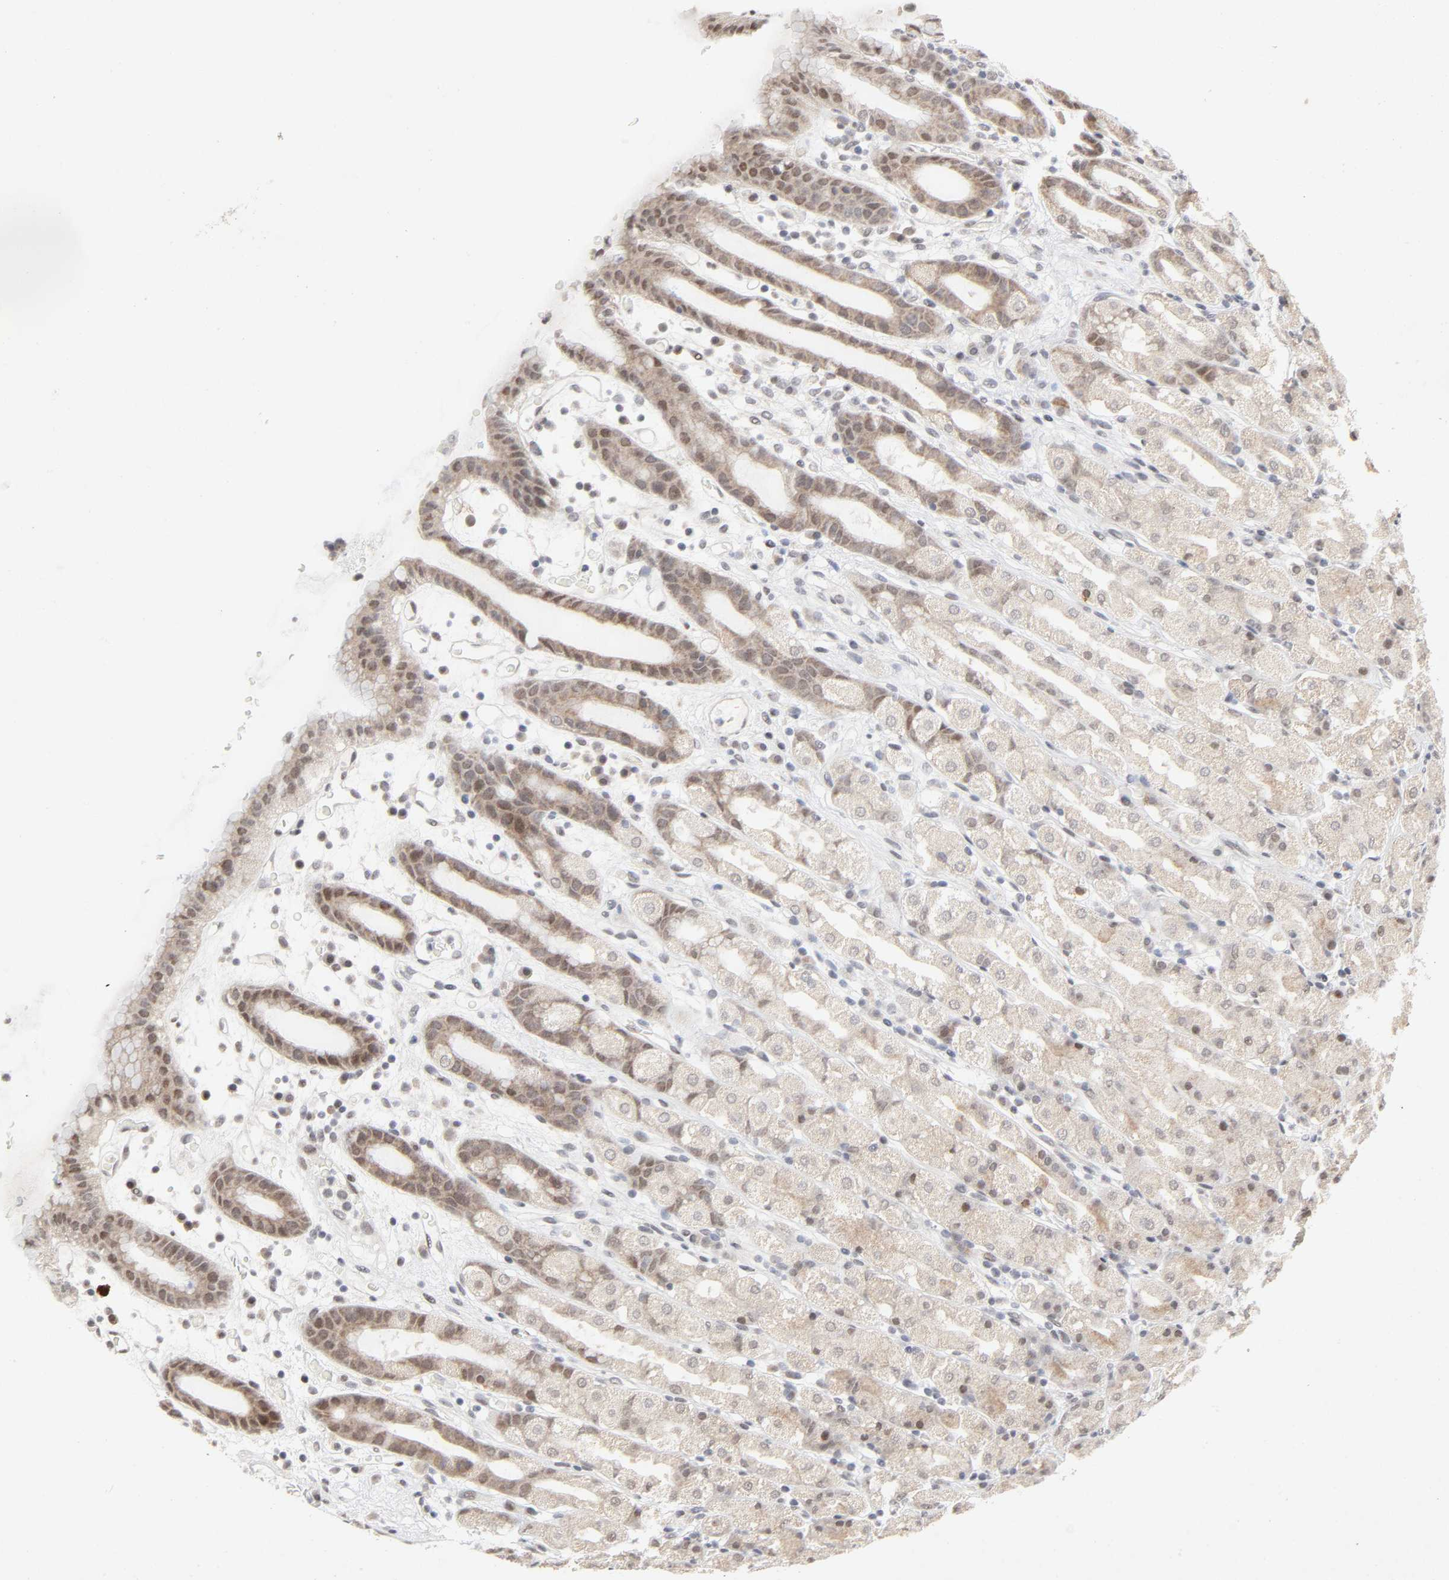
{"staining": {"intensity": "moderate", "quantity": "25%-75%", "location": "cytoplasmic/membranous,nuclear"}, "tissue": "stomach", "cell_type": "Glandular cells", "image_type": "normal", "snomed": [{"axis": "morphology", "description": "Normal tissue, NOS"}, {"axis": "topography", "description": "Stomach, upper"}], "caption": "Immunohistochemistry micrograph of normal stomach: stomach stained using IHC shows medium levels of moderate protein expression localized specifically in the cytoplasmic/membranous,nuclear of glandular cells, appearing as a cytoplasmic/membranous,nuclear brown color.", "gene": "ZKSCAN8", "patient": {"sex": "male", "age": 68}}